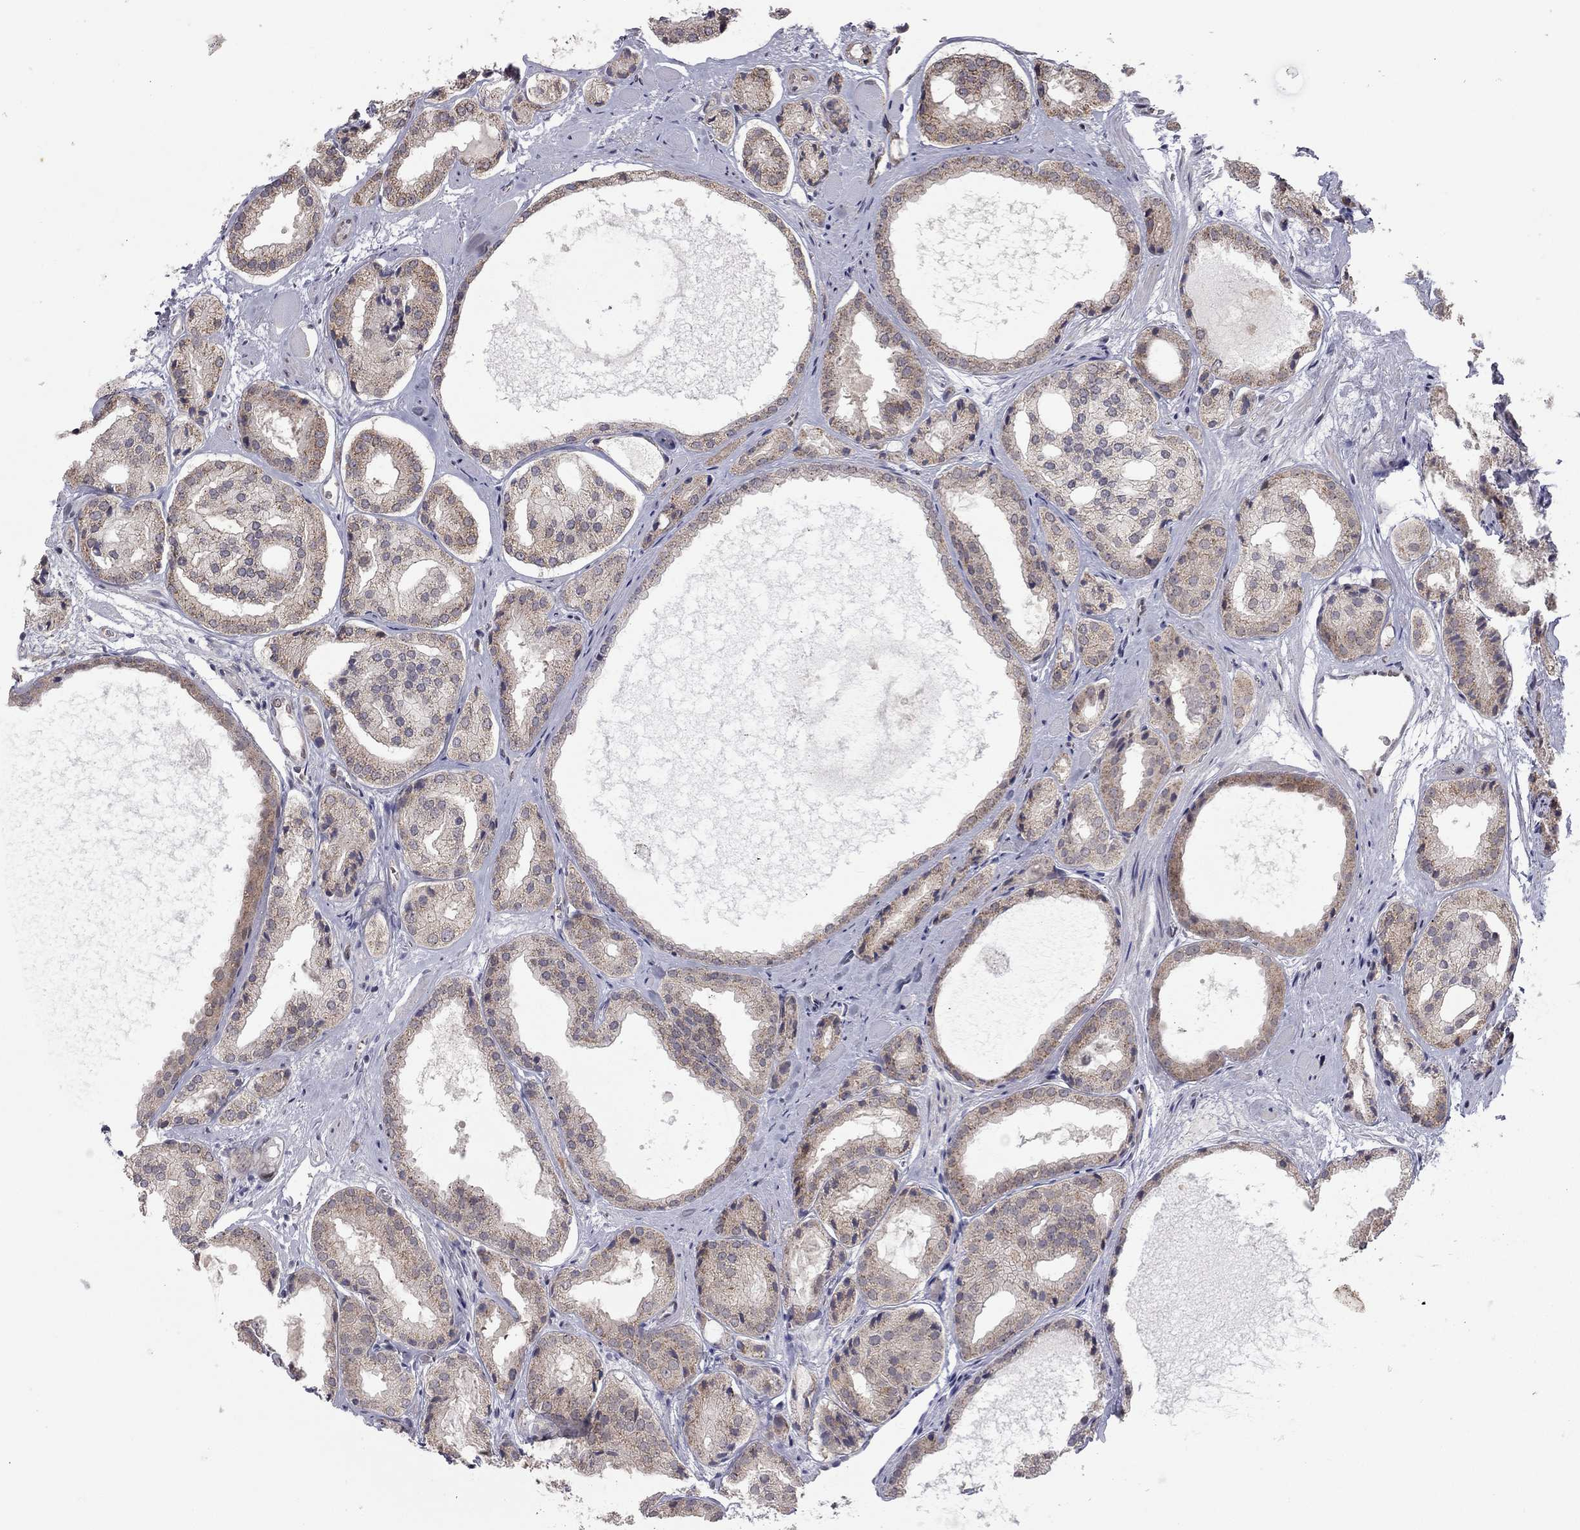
{"staining": {"intensity": "moderate", "quantity": ">75%", "location": "cytoplasmic/membranous"}, "tissue": "prostate cancer", "cell_type": "Tumor cells", "image_type": "cancer", "snomed": [{"axis": "morphology", "description": "Adenocarcinoma, Low grade"}, {"axis": "topography", "description": "Prostate"}], "caption": "Moderate cytoplasmic/membranous expression for a protein is appreciated in about >75% of tumor cells of prostate cancer (low-grade adenocarcinoma) using immunohistochemistry (IHC).", "gene": "MC3R", "patient": {"sex": "male", "age": 69}}